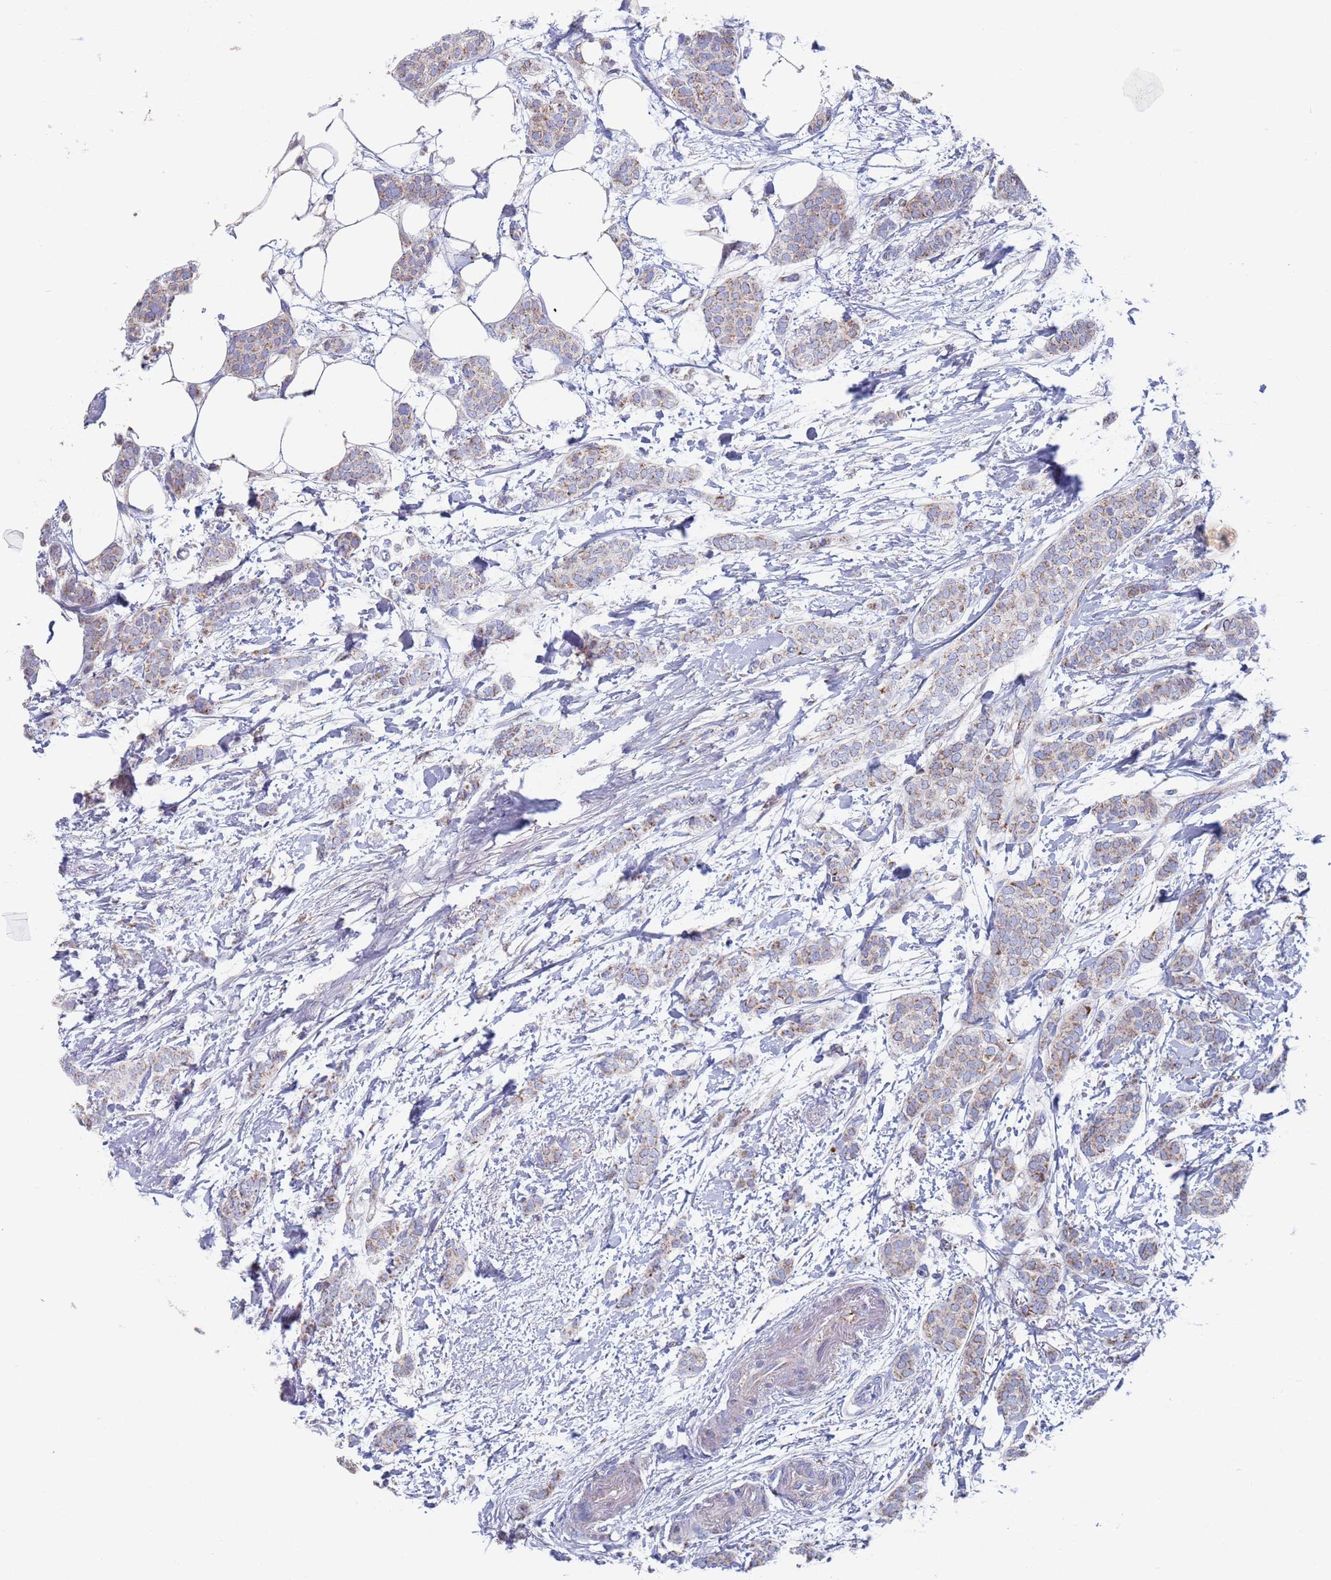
{"staining": {"intensity": "weak", "quantity": "<25%", "location": "cytoplasmic/membranous"}, "tissue": "breast cancer", "cell_type": "Tumor cells", "image_type": "cancer", "snomed": [{"axis": "morphology", "description": "Duct carcinoma"}, {"axis": "topography", "description": "Breast"}], "caption": "Immunohistochemistry image of neoplastic tissue: human breast cancer (intraductal carcinoma) stained with DAB (3,3'-diaminobenzidine) demonstrates no significant protein expression in tumor cells.", "gene": "MRPL22", "patient": {"sex": "female", "age": 72}}